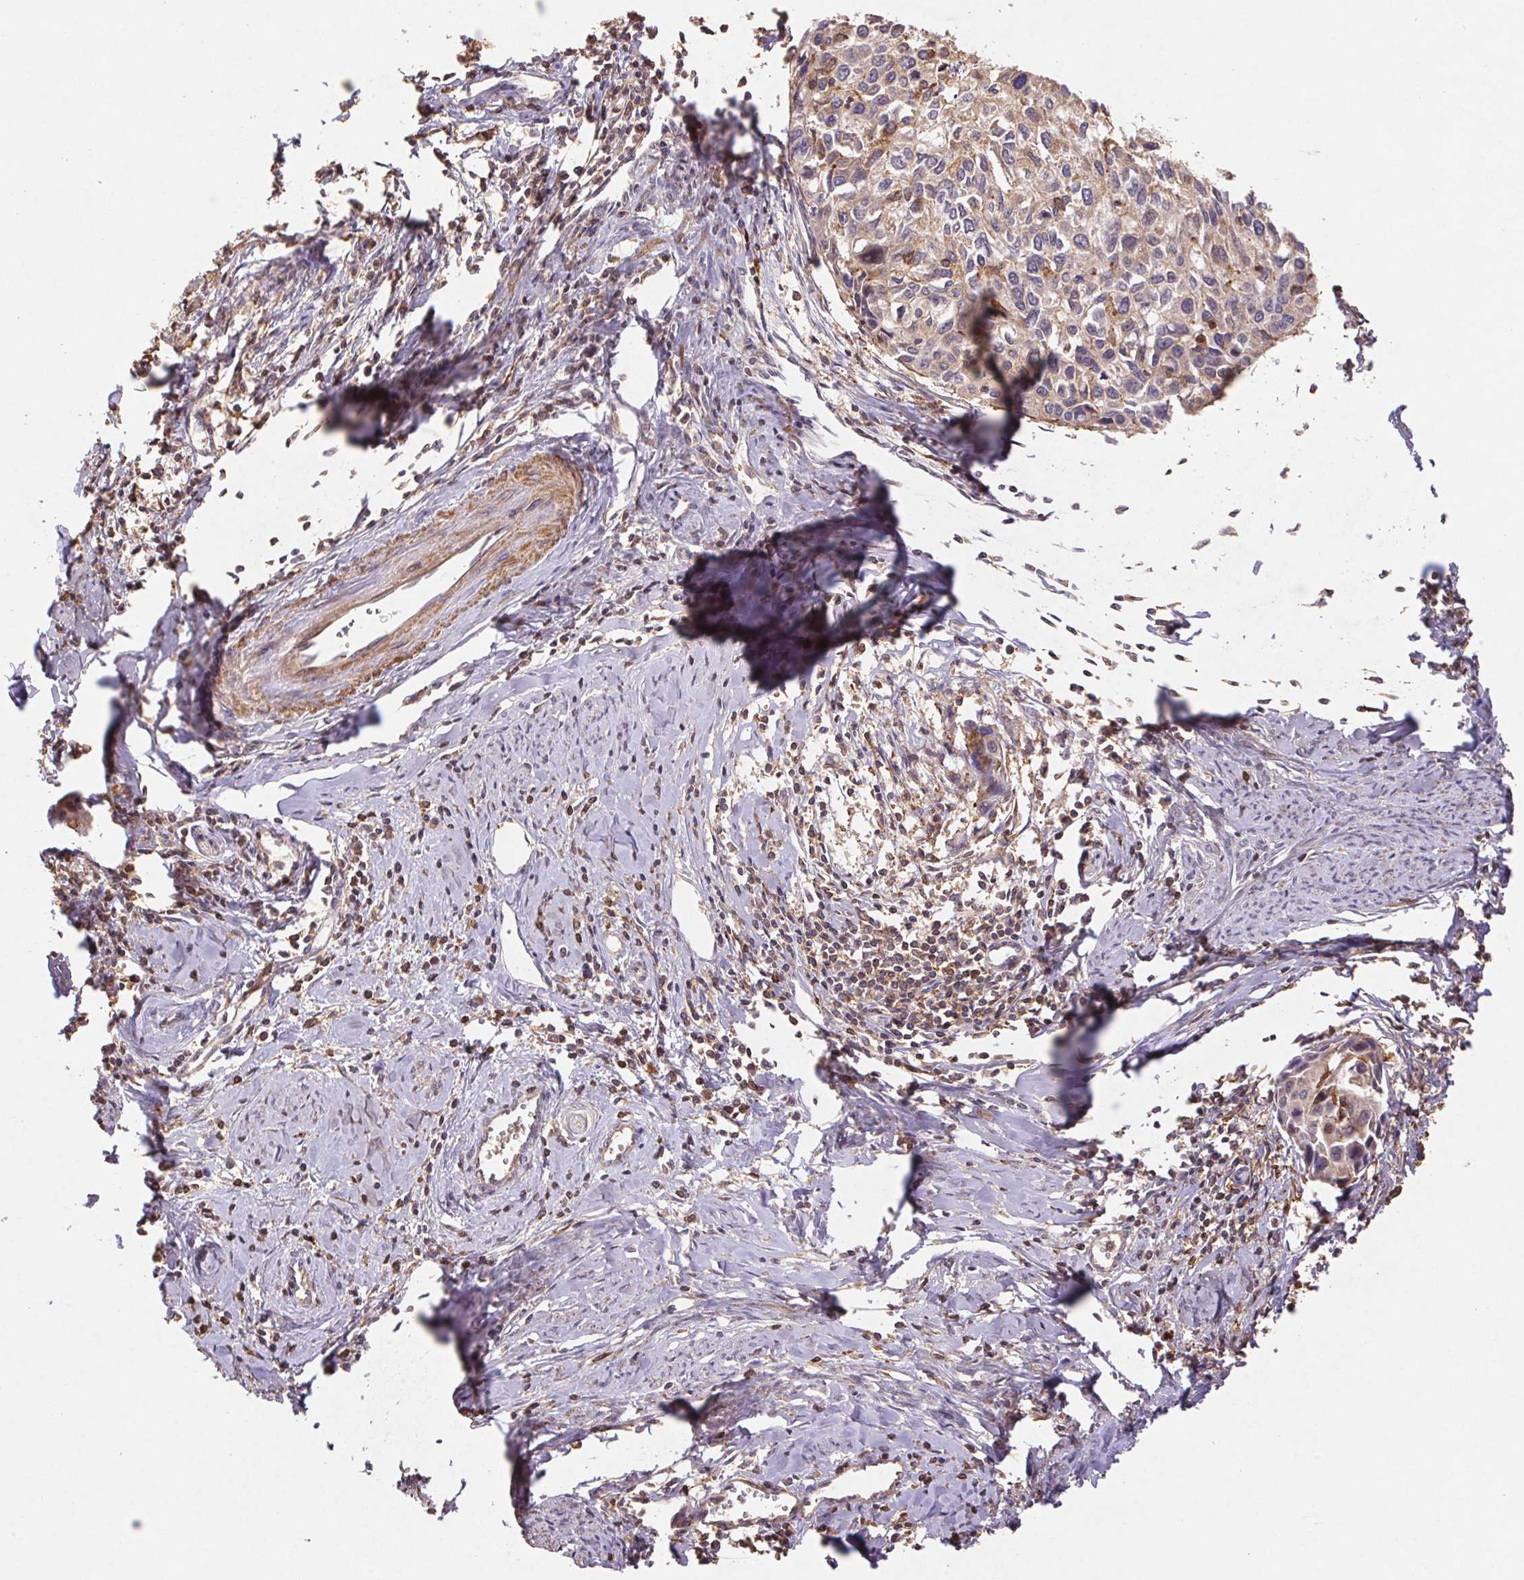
{"staining": {"intensity": "weak", "quantity": "25%-75%", "location": "cytoplasmic/membranous"}, "tissue": "cervical cancer", "cell_type": "Tumor cells", "image_type": "cancer", "snomed": [{"axis": "morphology", "description": "Squamous cell carcinoma, NOS"}, {"axis": "topography", "description": "Cervix"}], "caption": "Protein expression analysis of cervical cancer (squamous cell carcinoma) shows weak cytoplasmic/membranous positivity in about 25%-75% of tumor cells. (DAB = brown stain, brightfield microscopy at high magnification).", "gene": "ATG10", "patient": {"sex": "female", "age": 50}}